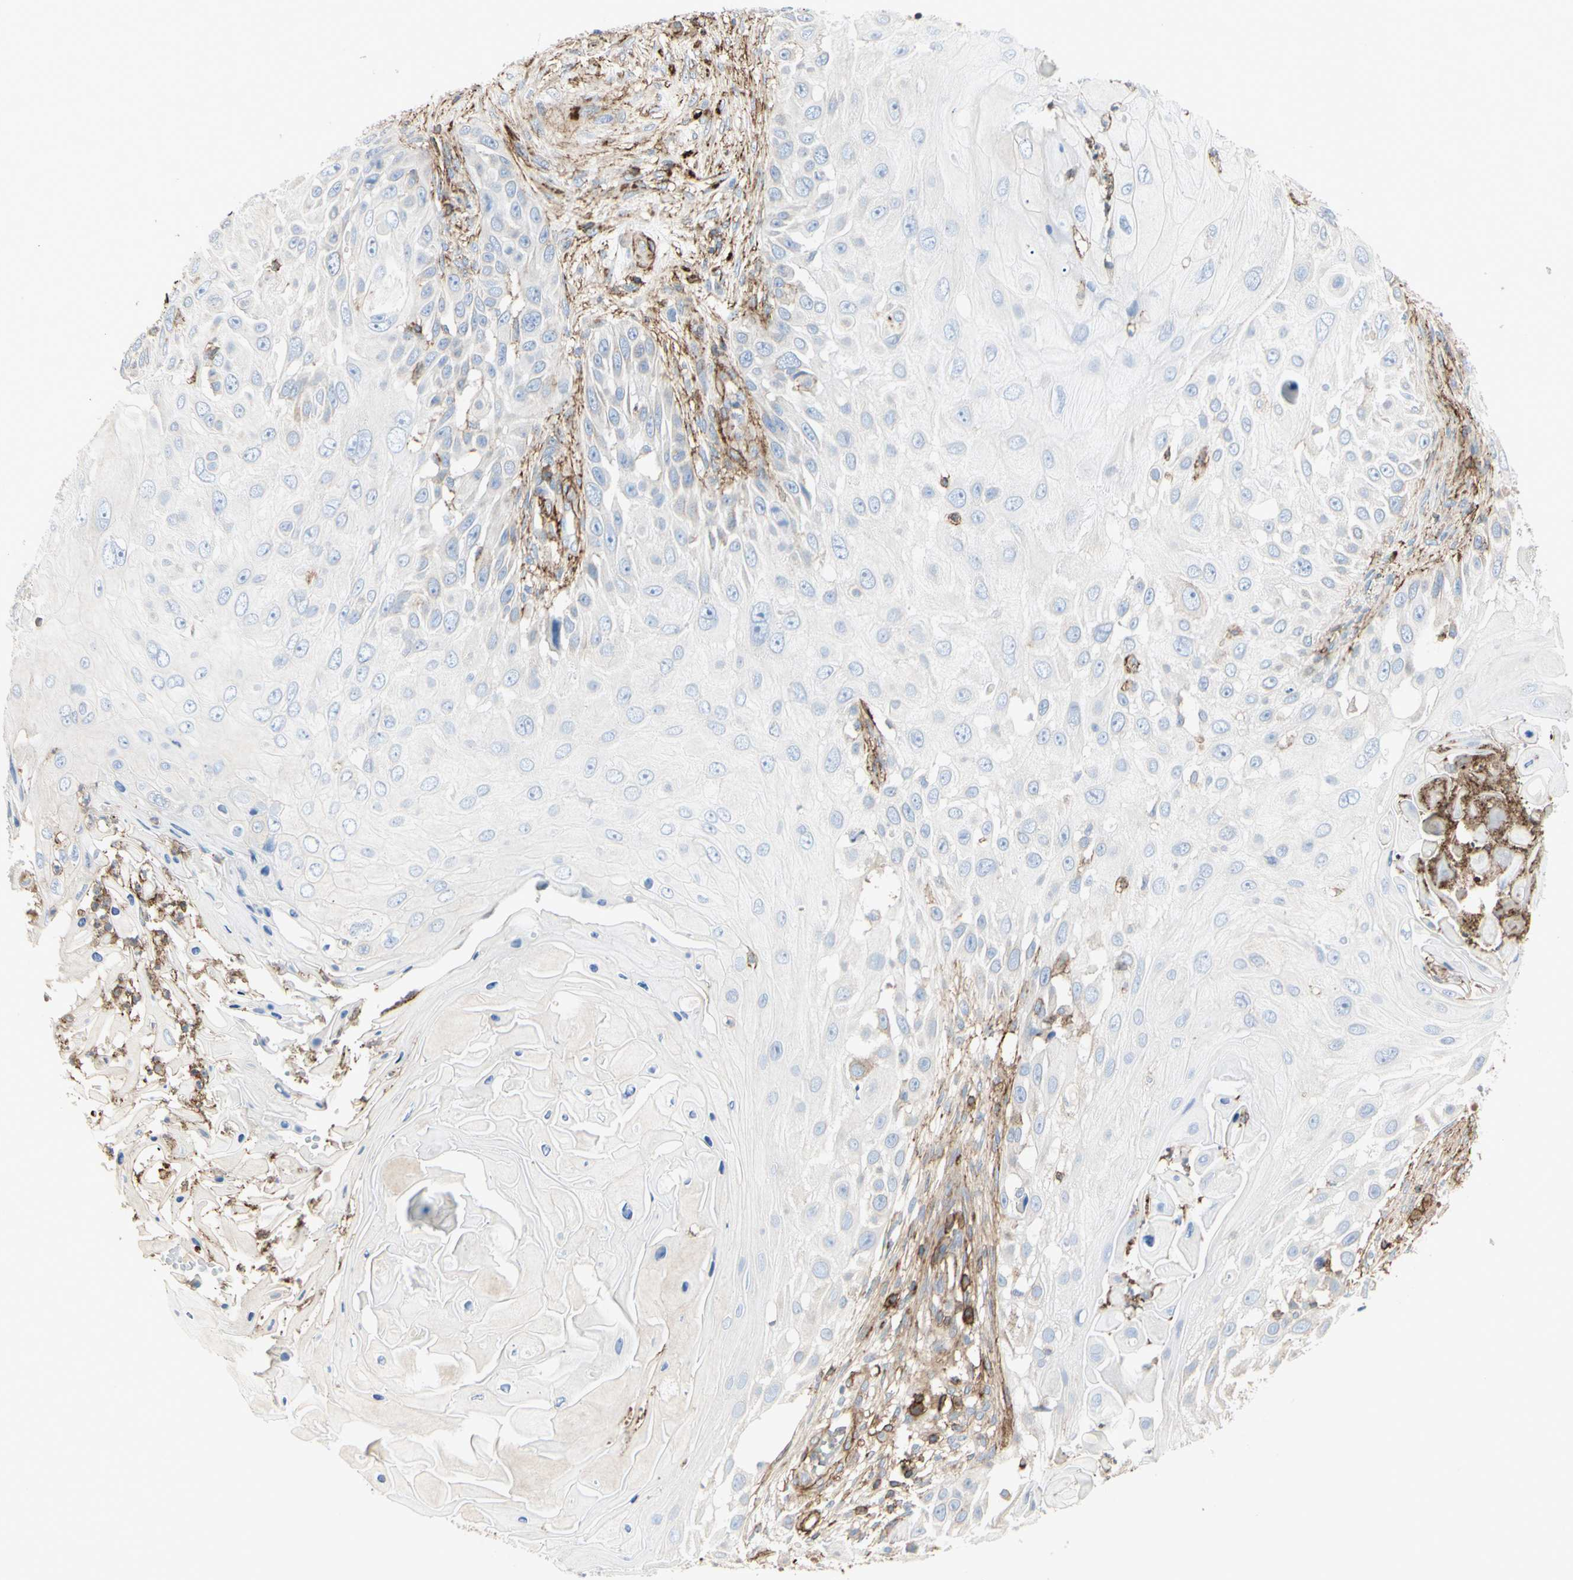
{"staining": {"intensity": "negative", "quantity": "none", "location": "none"}, "tissue": "skin cancer", "cell_type": "Tumor cells", "image_type": "cancer", "snomed": [{"axis": "morphology", "description": "Squamous cell carcinoma, NOS"}, {"axis": "topography", "description": "Skin"}], "caption": "DAB immunohistochemical staining of skin cancer demonstrates no significant expression in tumor cells.", "gene": "CLEC2B", "patient": {"sex": "female", "age": 44}}